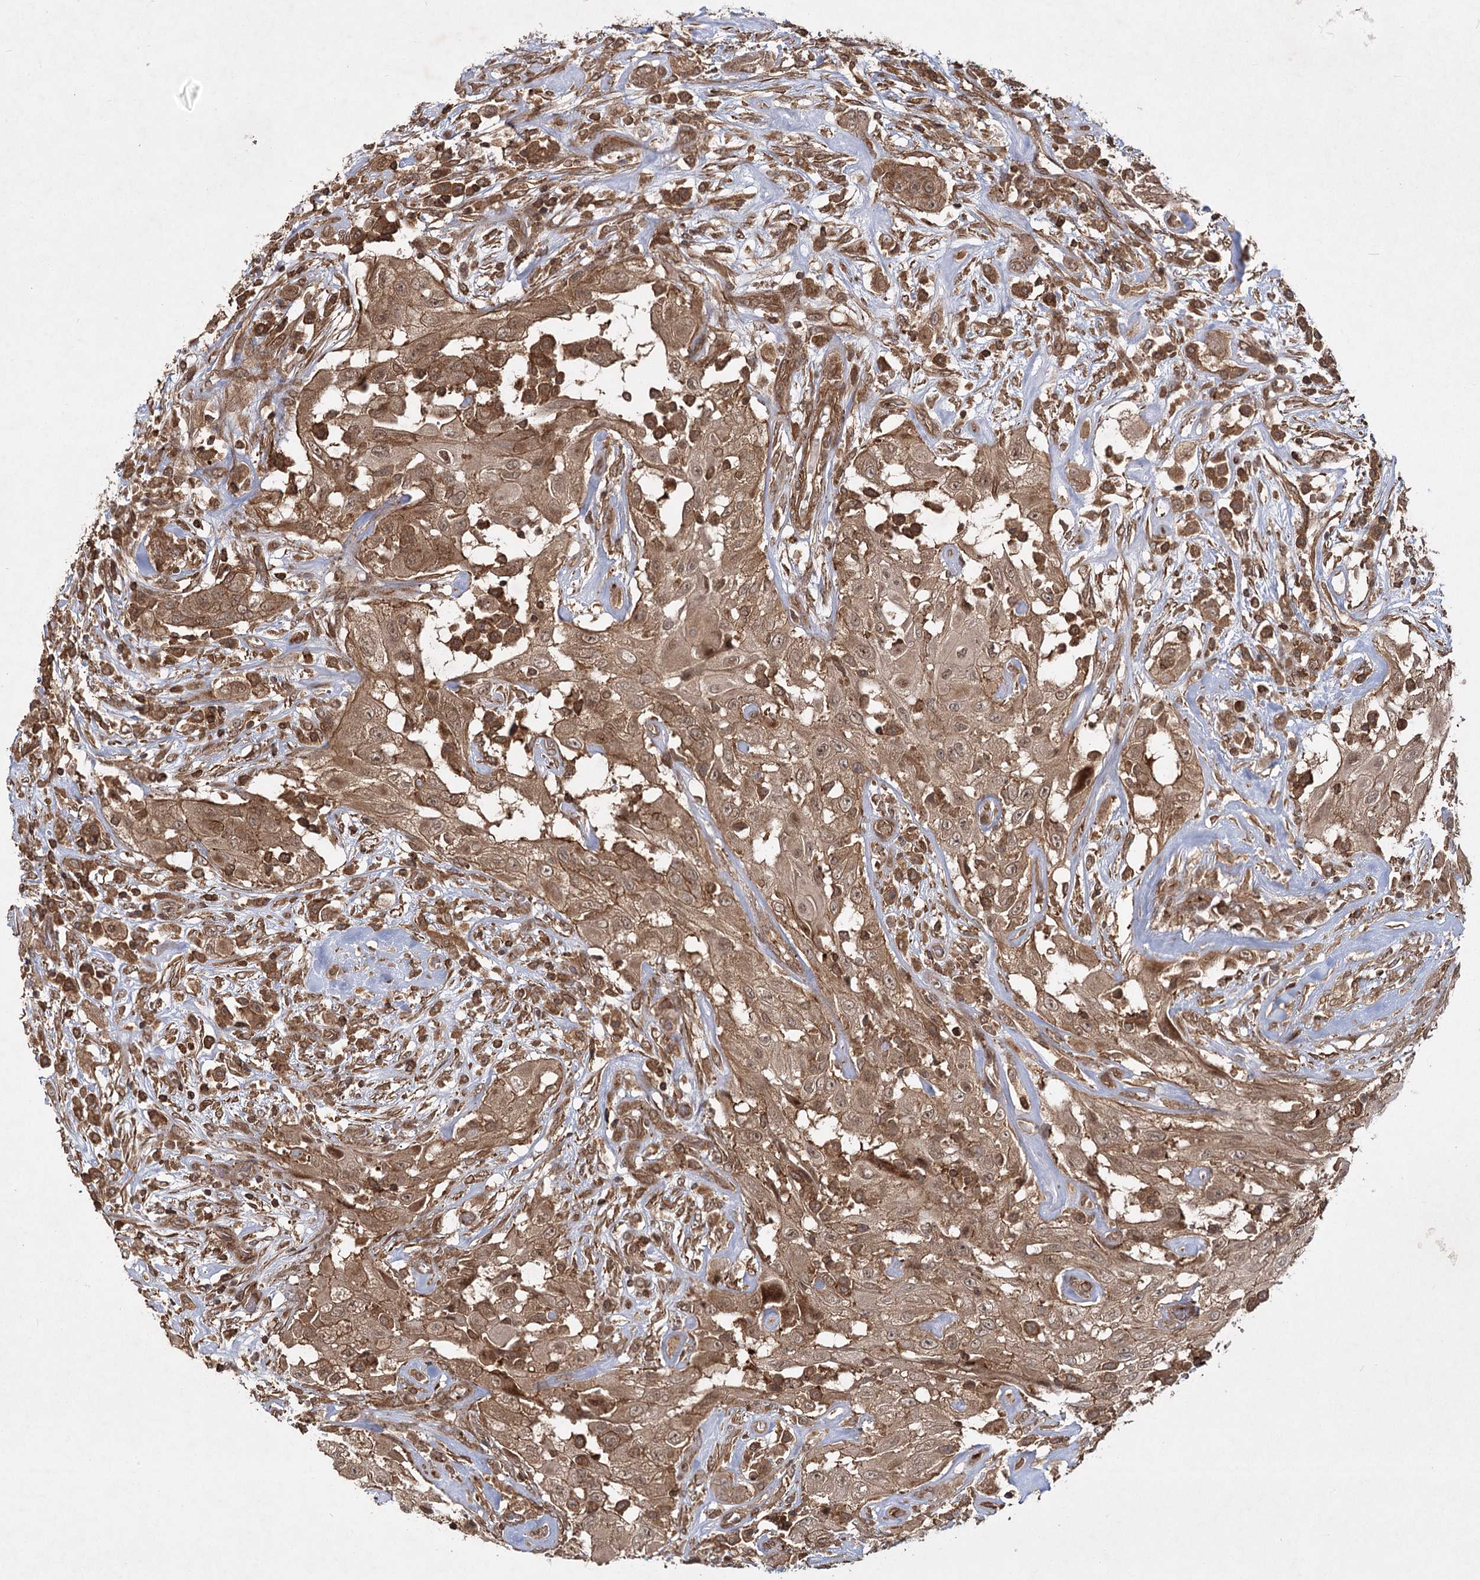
{"staining": {"intensity": "moderate", "quantity": ">75%", "location": "cytoplasmic/membranous"}, "tissue": "thyroid cancer", "cell_type": "Tumor cells", "image_type": "cancer", "snomed": [{"axis": "morphology", "description": "Papillary adenocarcinoma, NOS"}, {"axis": "topography", "description": "Thyroid gland"}], "caption": "DAB (3,3'-diaminobenzidine) immunohistochemical staining of thyroid cancer reveals moderate cytoplasmic/membranous protein staining in about >75% of tumor cells.", "gene": "MDFIC", "patient": {"sex": "female", "age": 59}}